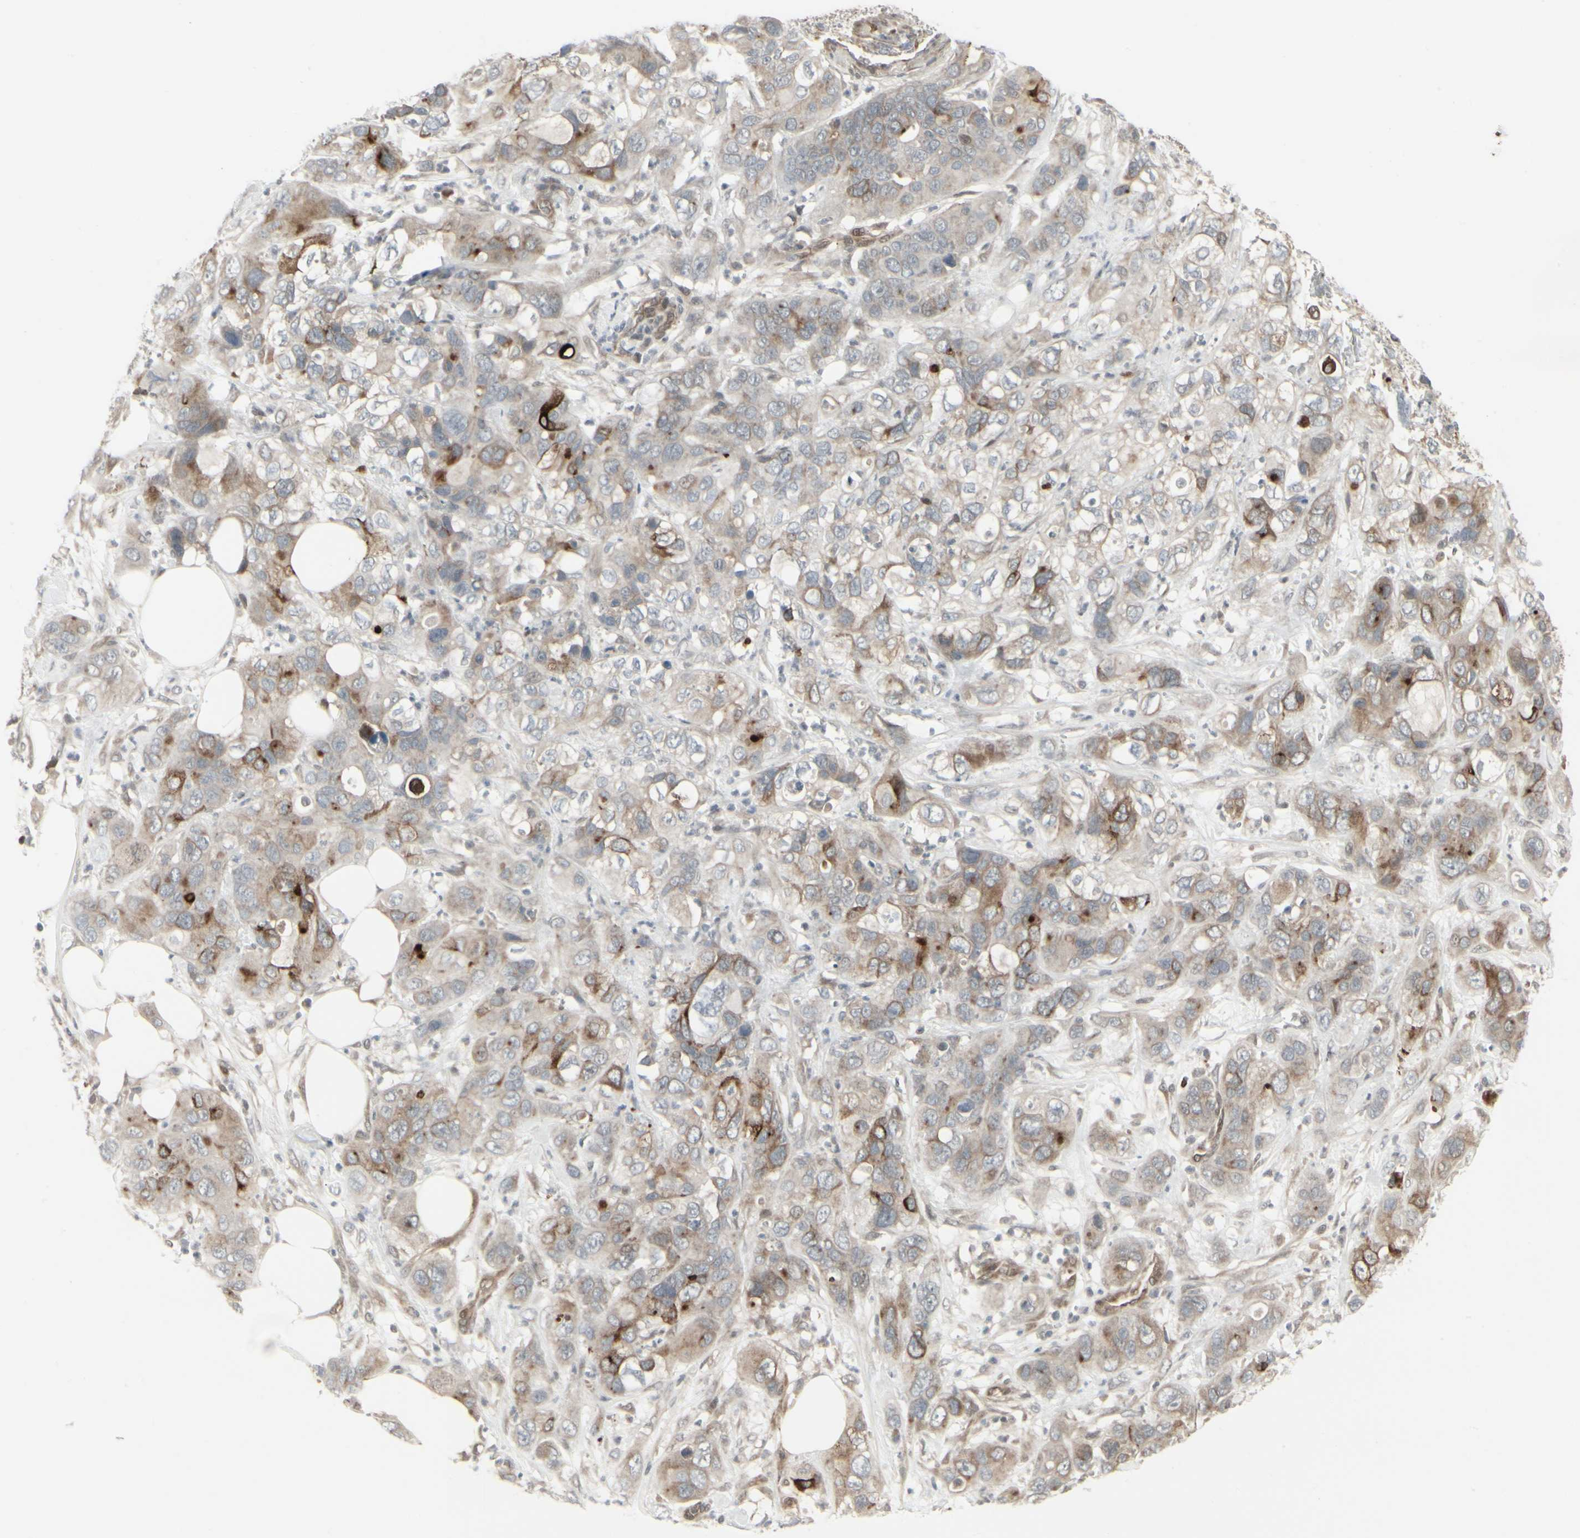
{"staining": {"intensity": "moderate", "quantity": ">75%", "location": "cytoplasmic/membranous"}, "tissue": "pancreatic cancer", "cell_type": "Tumor cells", "image_type": "cancer", "snomed": [{"axis": "morphology", "description": "Adenocarcinoma, NOS"}, {"axis": "topography", "description": "Pancreas"}], "caption": "A histopathology image showing moderate cytoplasmic/membranous expression in approximately >75% of tumor cells in pancreatic cancer (adenocarcinoma), as visualized by brown immunohistochemical staining.", "gene": "IGFBP6", "patient": {"sex": "female", "age": 71}}